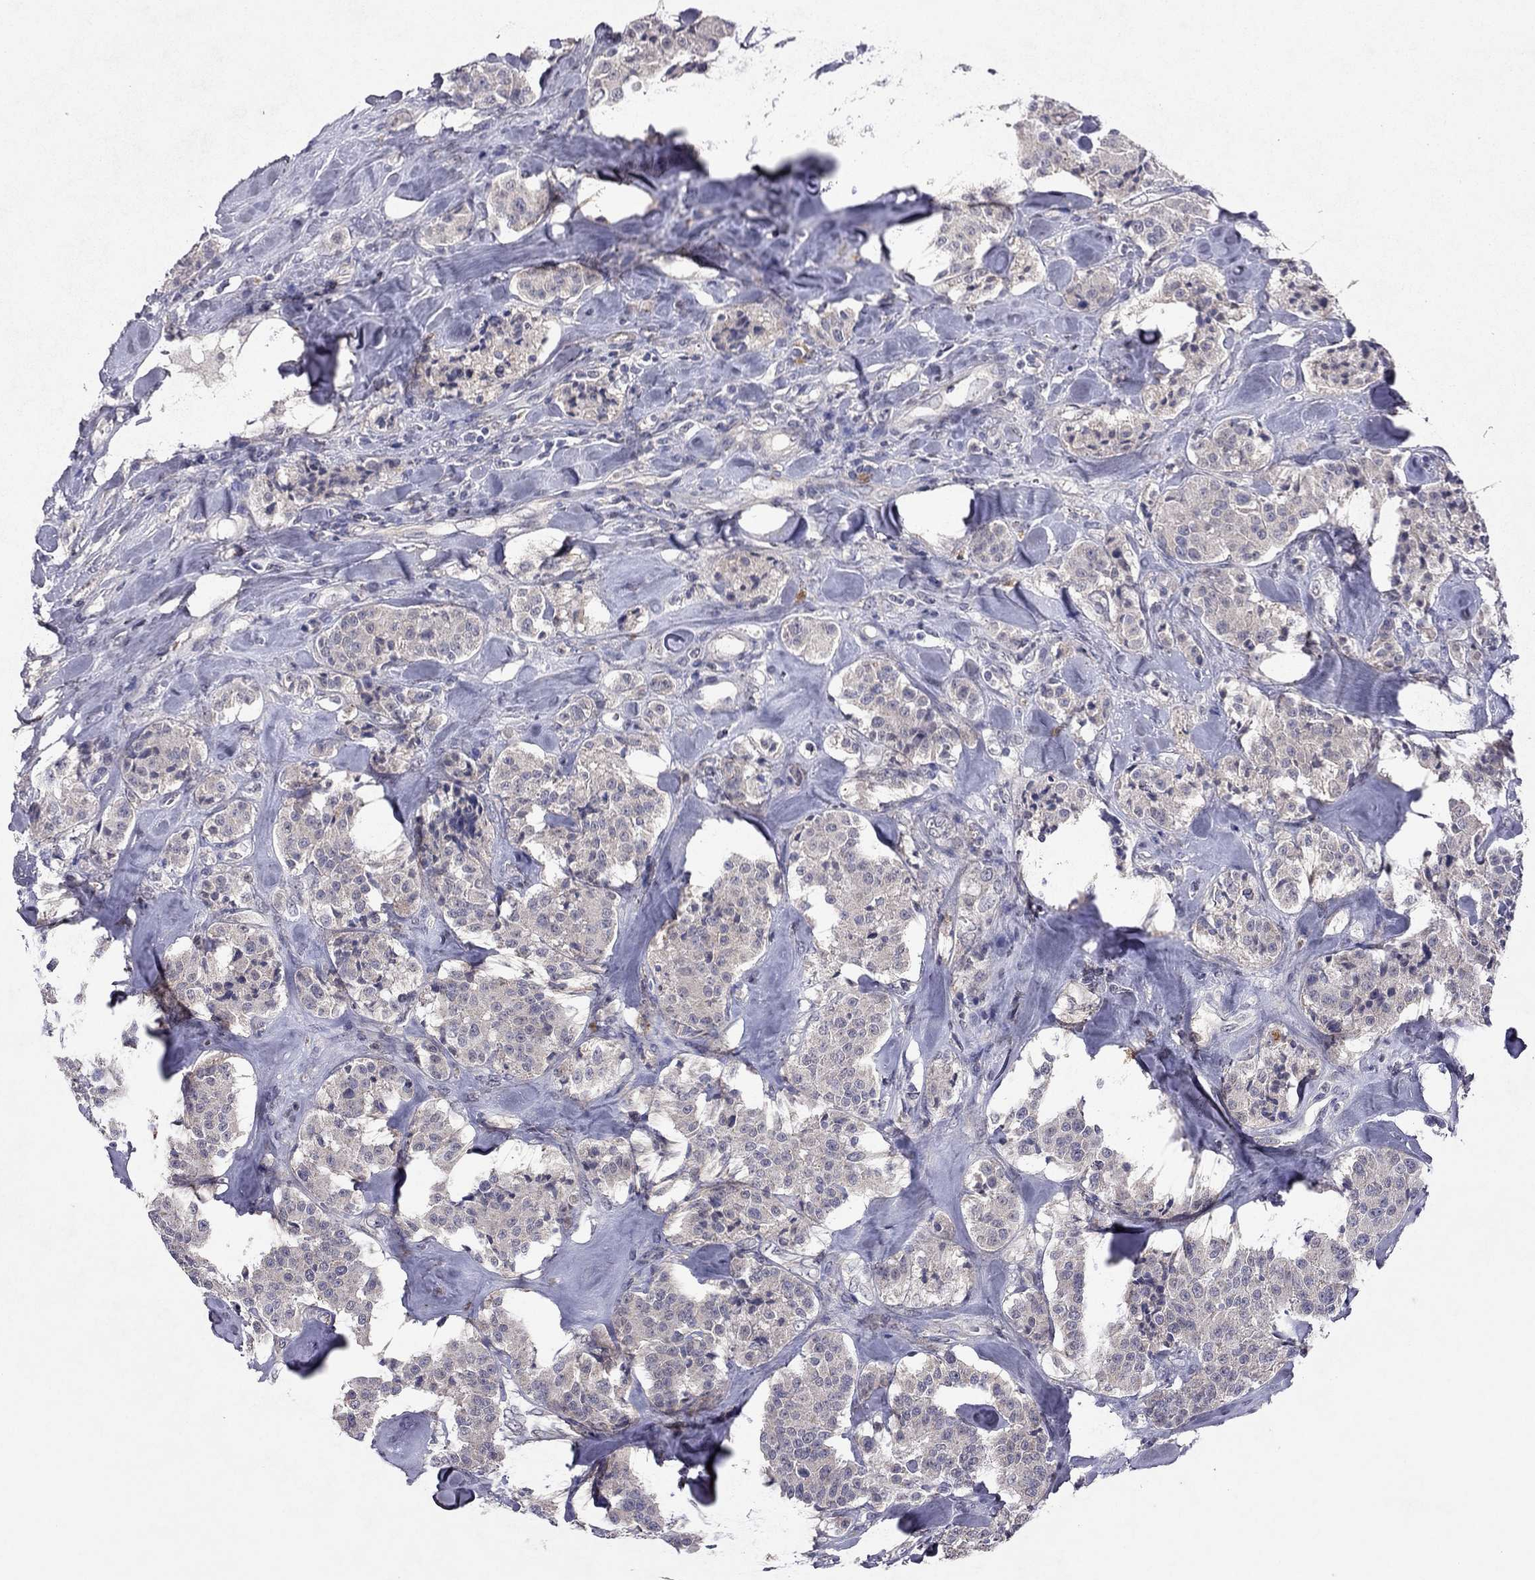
{"staining": {"intensity": "negative", "quantity": "none", "location": "none"}, "tissue": "carcinoid", "cell_type": "Tumor cells", "image_type": "cancer", "snomed": [{"axis": "morphology", "description": "Carcinoid, malignant, NOS"}, {"axis": "topography", "description": "Pancreas"}], "caption": "Tumor cells are negative for protein expression in human malignant carcinoid.", "gene": "ESR2", "patient": {"sex": "male", "age": 41}}